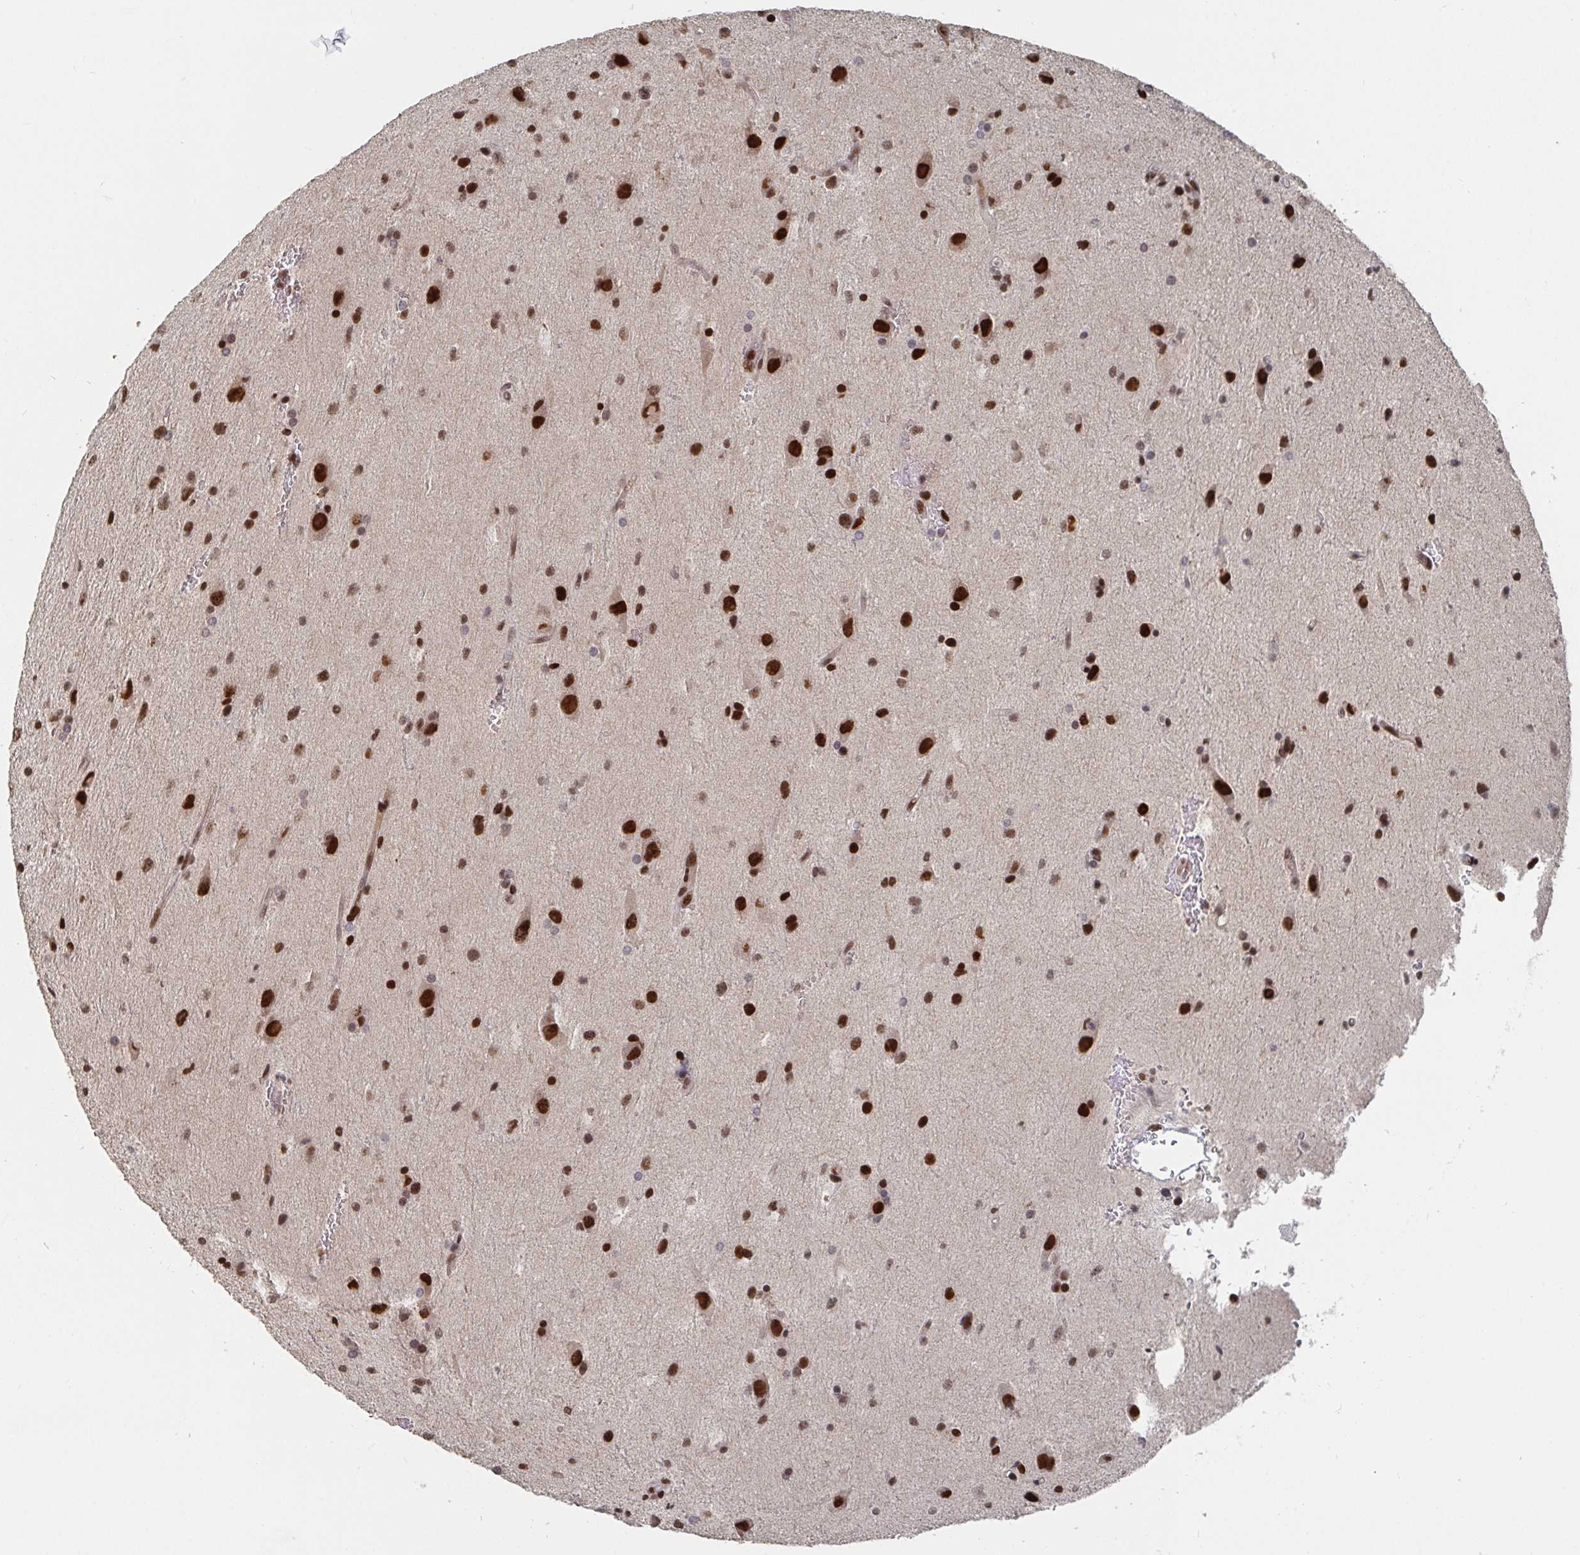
{"staining": {"intensity": "moderate", "quantity": ">75%", "location": "nuclear"}, "tissue": "glioma", "cell_type": "Tumor cells", "image_type": "cancer", "snomed": [{"axis": "morphology", "description": "Glioma, malignant, Low grade"}, {"axis": "topography", "description": "Brain"}], "caption": "The immunohistochemical stain shows moderate nuclear expression in tumor cells of glioma tissue.", "gene": "ZDHHC12", "patient": {"sex": "female", "age": 32}}